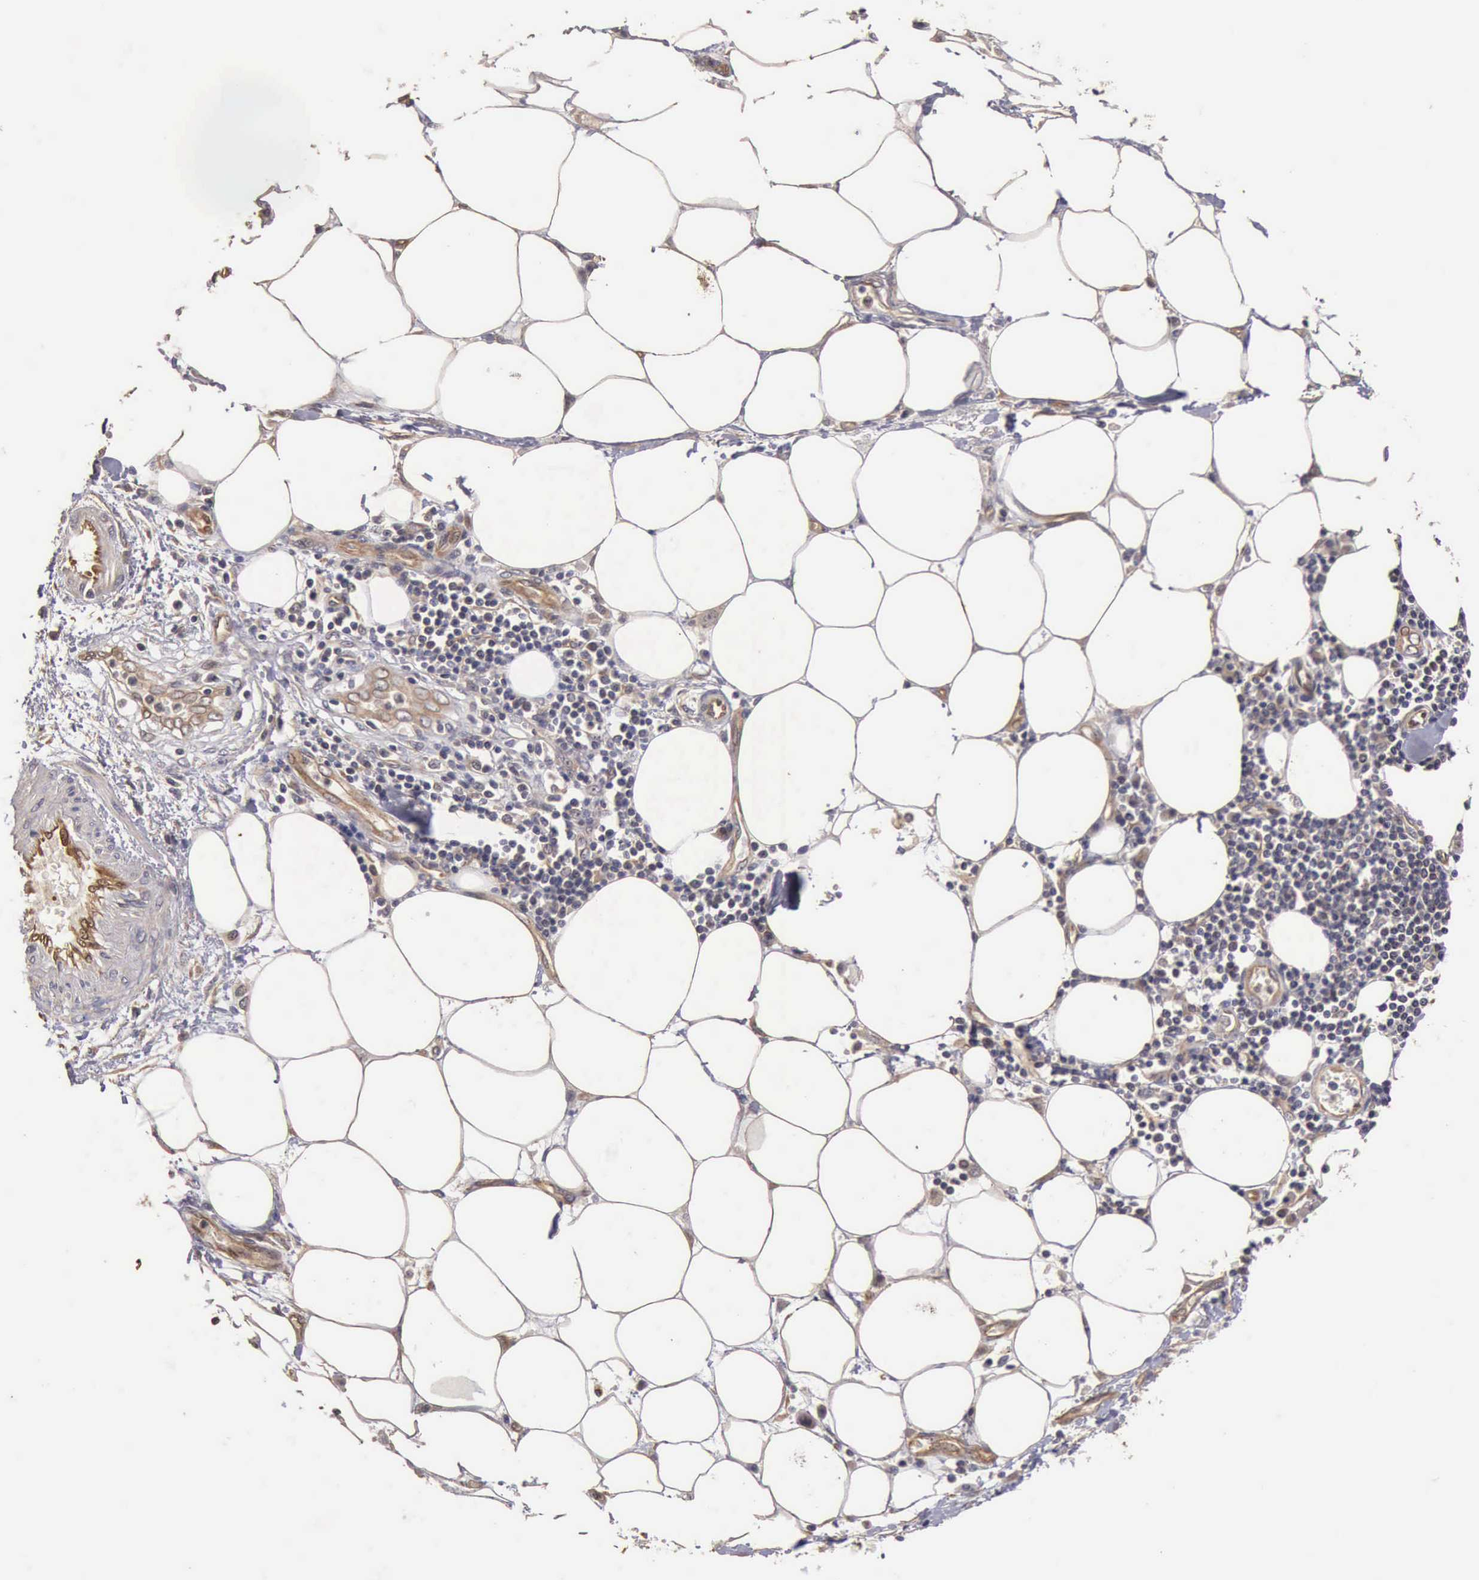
{"staining": {"intensity": "negative", "quantity": "none", "location": "none"}, "tissue": "pancreatic cancer", "cell_type": "Tumor cells", "image_type": "cancer", "snomed": [{"axis": "morphology", "description": "Adenocarcinoma, NOS"}, {"axis": "topography", "description": "Pancreas"}, {"axis": "topography", "description": "Stomach, upper"}], "caption": "The micrograph reveals no staining of tumor cells in adenocarcinoma (pancreatic).", "gene": "BMX", "patient": {"sex": "male", "age": 77}}